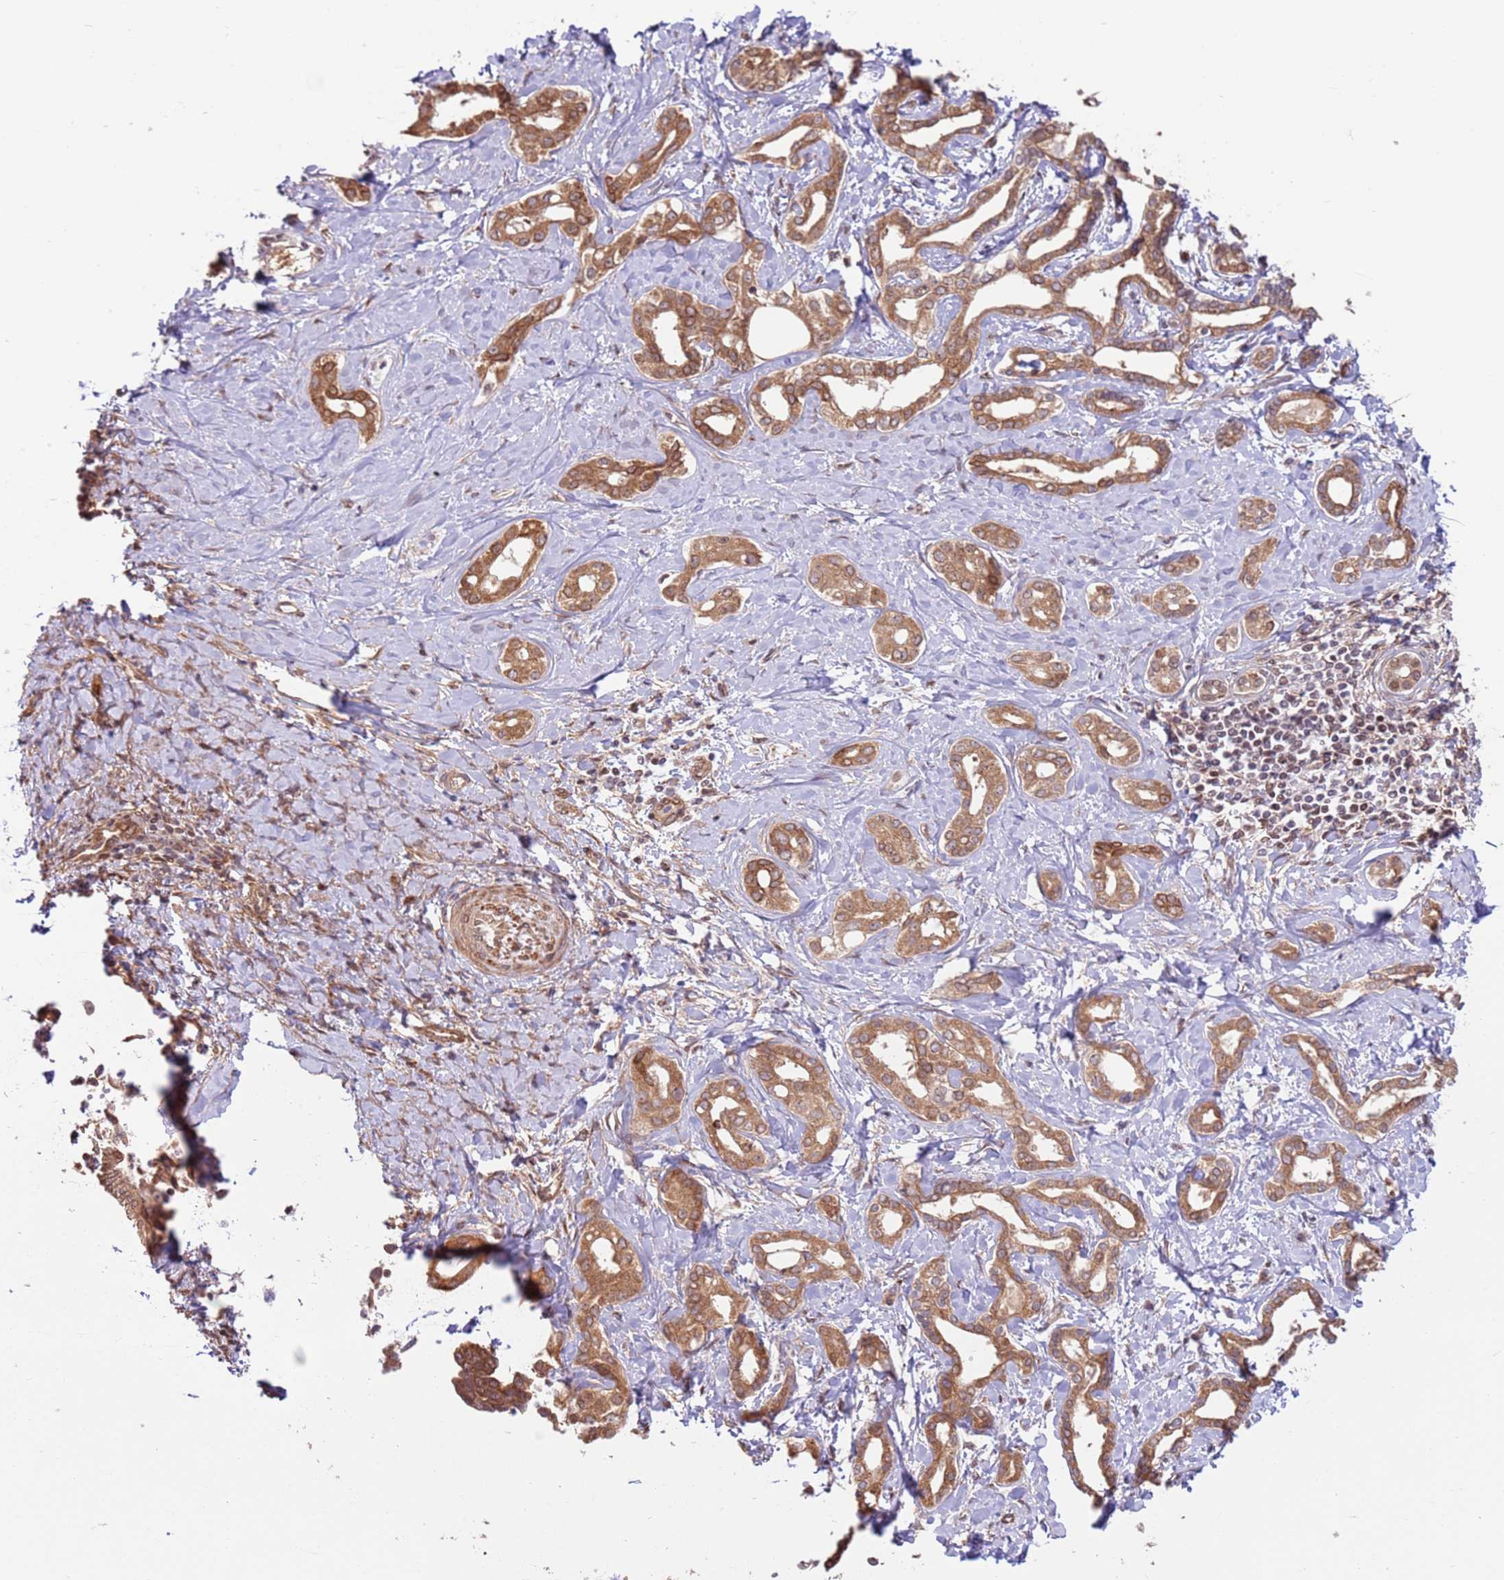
{"staining": {"intensity": "moderate", "quantity": ">75%", "location": "cytoplasmic/membranous"}, "tissue": "liver cancer", "cell_type": "Tumor cells", "image_type": "cancer", "snomed": [{"axis": "morphology", "description": "Cholangiocarcinoma"}, {"axis": "topography", "description": "Liver"}], "caption": "Cholangiocarcinoma (liver) stained for a protein (brown) displays moderate cytoplasmic/membranous positive positivity in about >75% of tumor cells.", "gene": "DCAF4", "patient": {"sex": "female", "age": 77}}